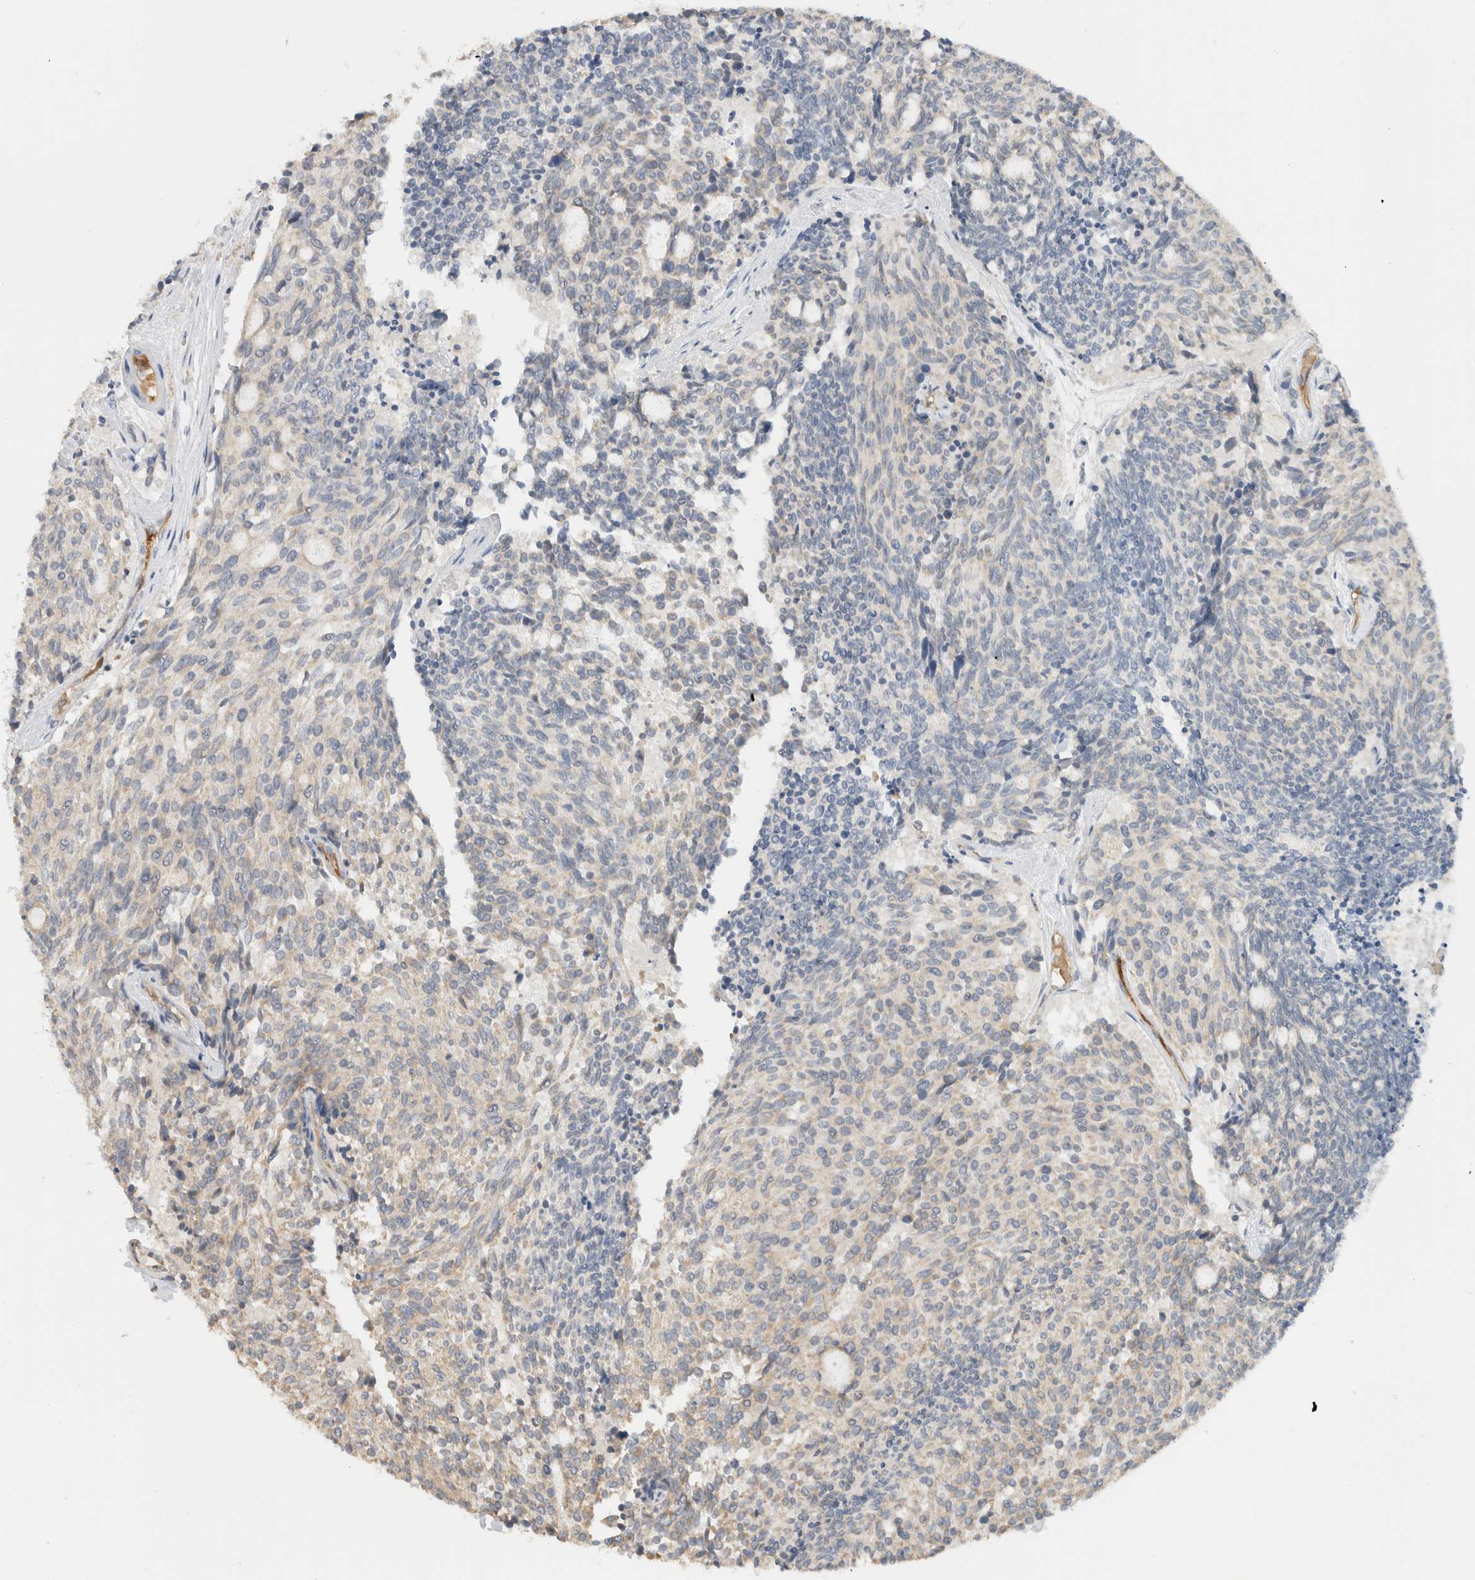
{"staining": {"intensity": "negative", "quantity": "none", "location": "none"}, "tissue": "carcinoid", "cell_type": "Tumor cells", "image_type": "cancer", "snomed": [{"axis": "morphology", "description": "Carcinoid, malignant, NOS"}, {"axis": "topography", "description": "Pancreas"}], "caption": "A histopathology image of human malignant carcinoid is negative for staining in tumor cells.", "gene": "CA13", "patient": {"sex": "female", "age": 54}}